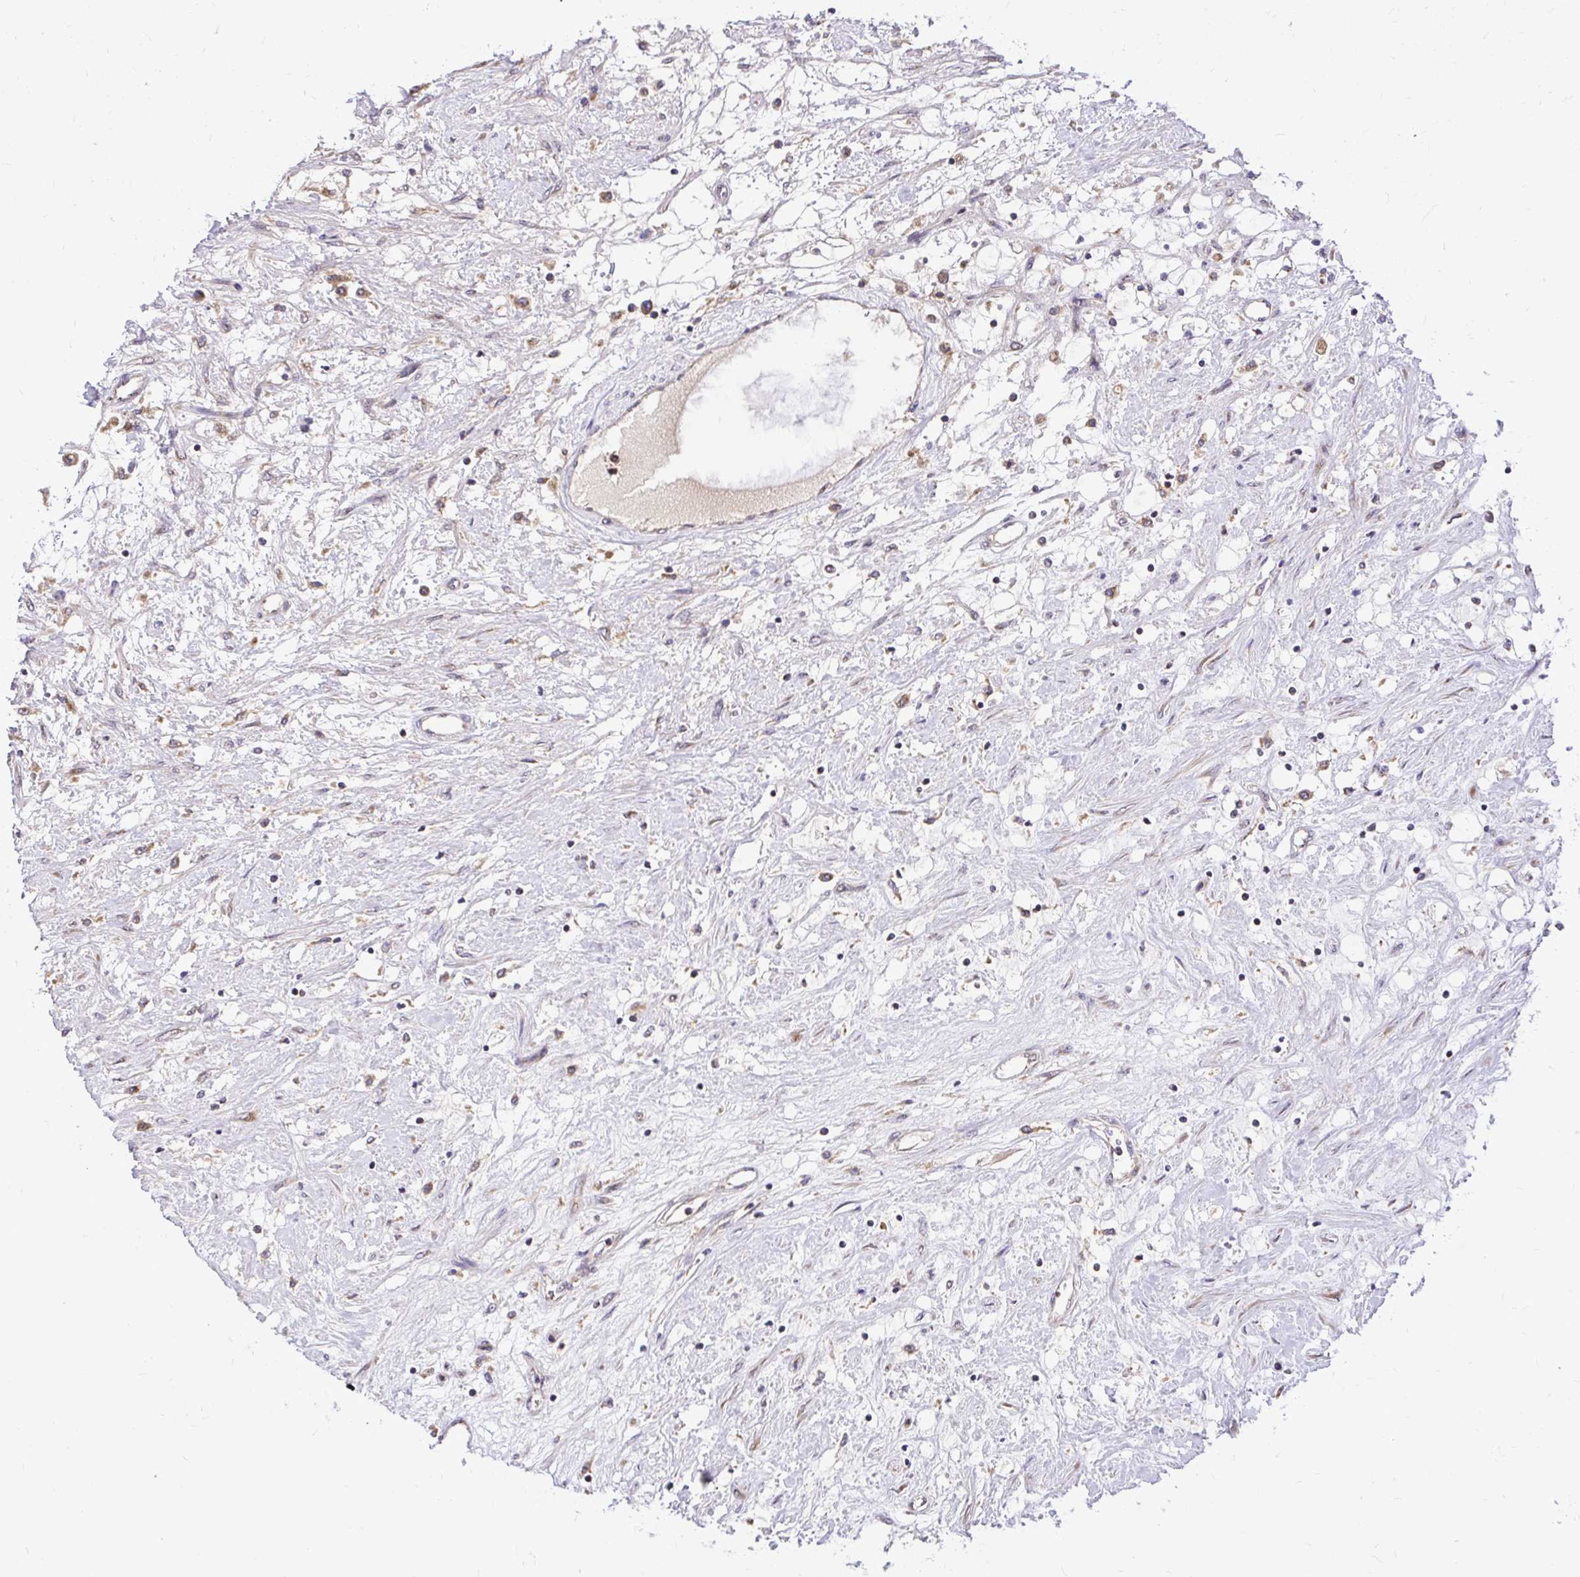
{"staining": {"intensity": "negative", "quantity": "none", "location": "none"}, "tissue": "renal cancer", "cell_type": "Tumor cells", "image_type": "cancer", "snomed": [{"axis": "morphology", "description": "Adenocarcinoma, NOS"}, {"axis": "topography", "description": "Kidney"}], "caption": "DAB (3,3'-diaminobenzidine) immunohistochemical staining of human renal cancer (adenocarcinoma) shows no significant positivity in tumor cells.", "gene": "VTI1B", "patient": {"sex": "male", "age": 68}}